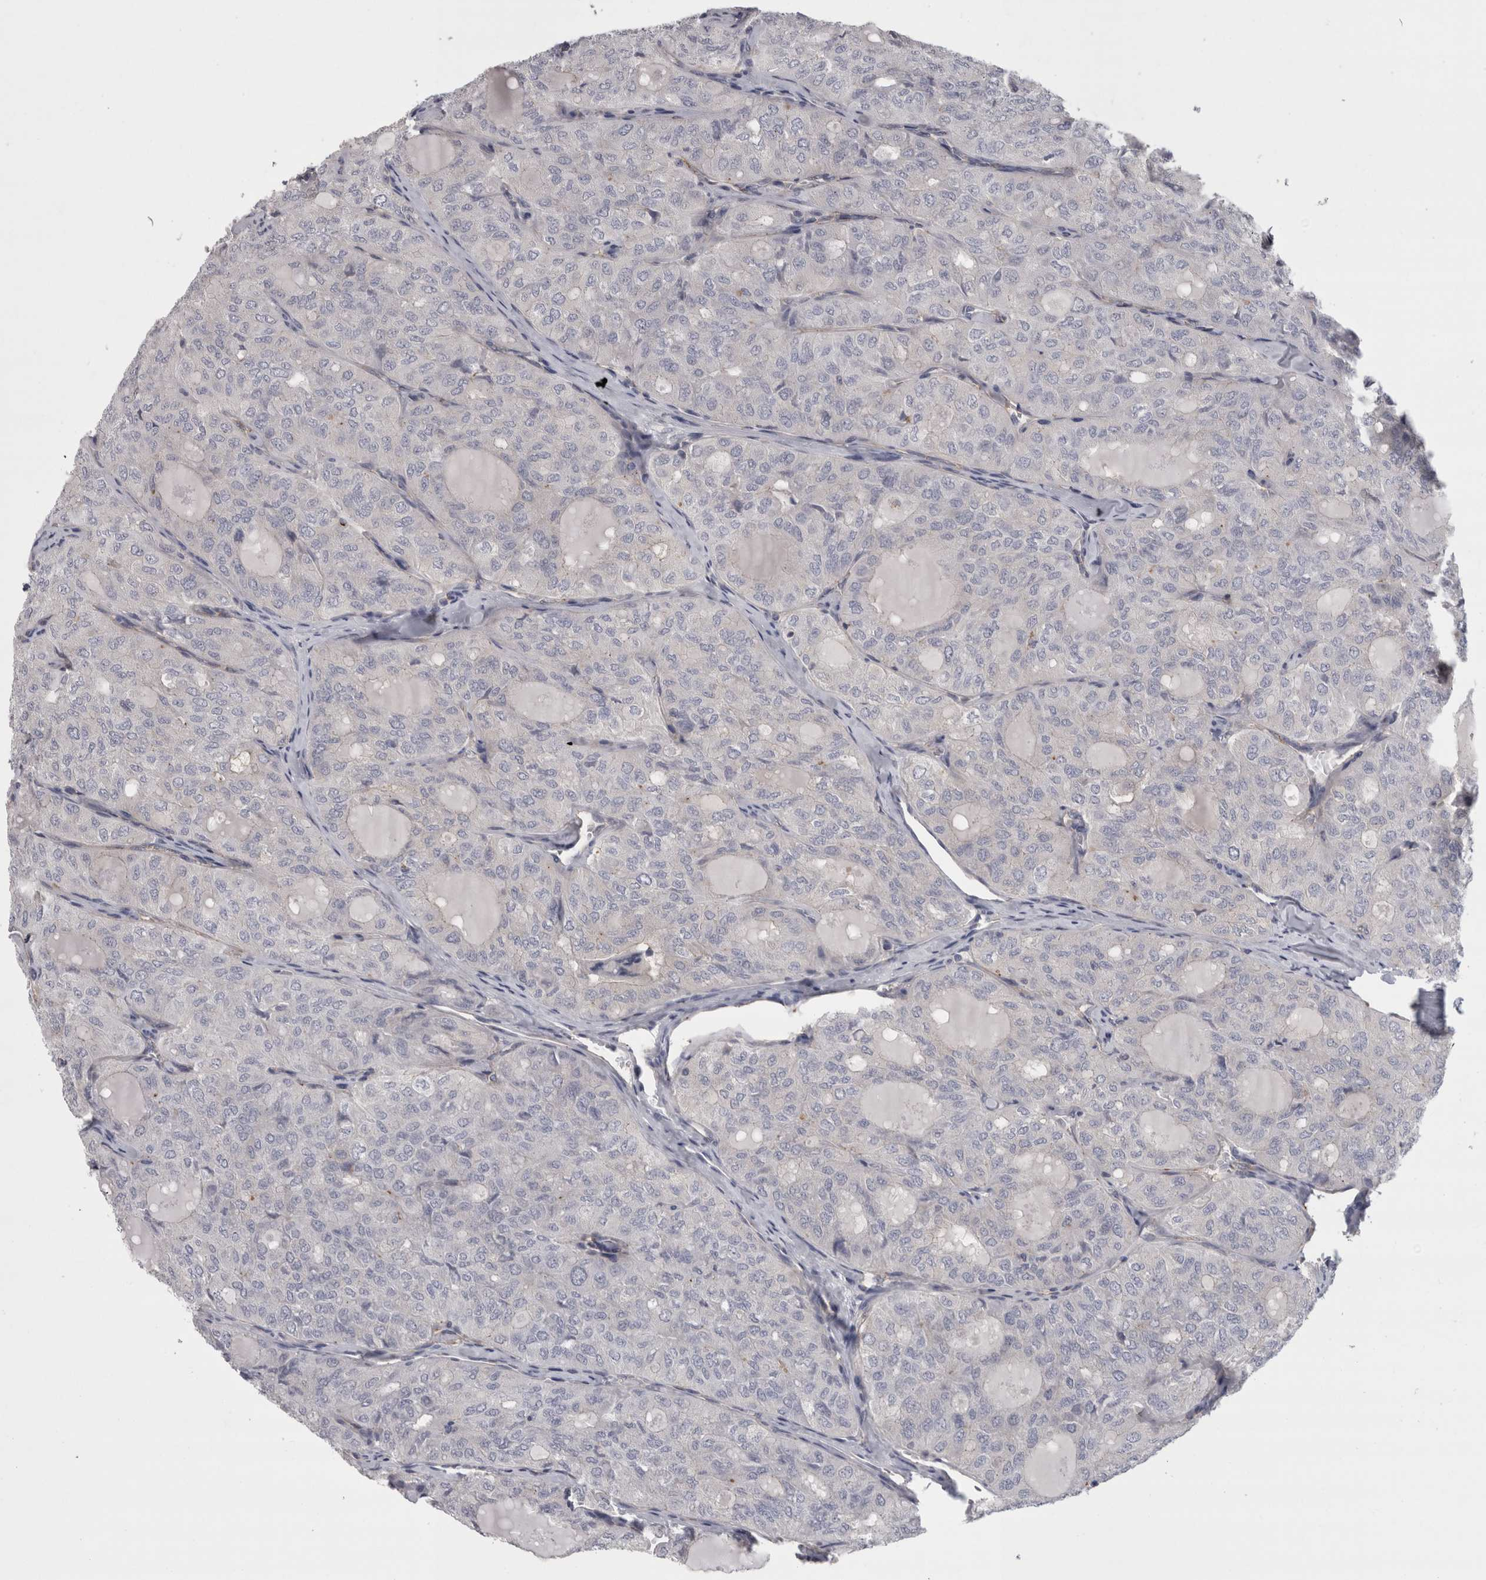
{"staining": {"intensity": "negative", "quantity": "none", "location": "none"}, "tissue": "thyroid cancer", "cell_type": "Tumor cells", "image_type": "cancer", "snomed": [{"axis": "morphology", "description": "Follicular adenoma carcinoma, NOS"}, {"axis": "topography", "description": "Thyroid gland"}], "caption": "High power microscopy histopathology image of an immunohistochemistry (IHC) histopathology image of thyroid cancer, revealing no significant positivity in tumor cells. Brightfield microscopy of immunohistochemistry stained with DAB (3,3'-diaminobenzidine) (brown) and hematoxylin (blue), captured at high magnification.", "gene": "LYZL6", "patient": {"sex": "male", "age": 75}}